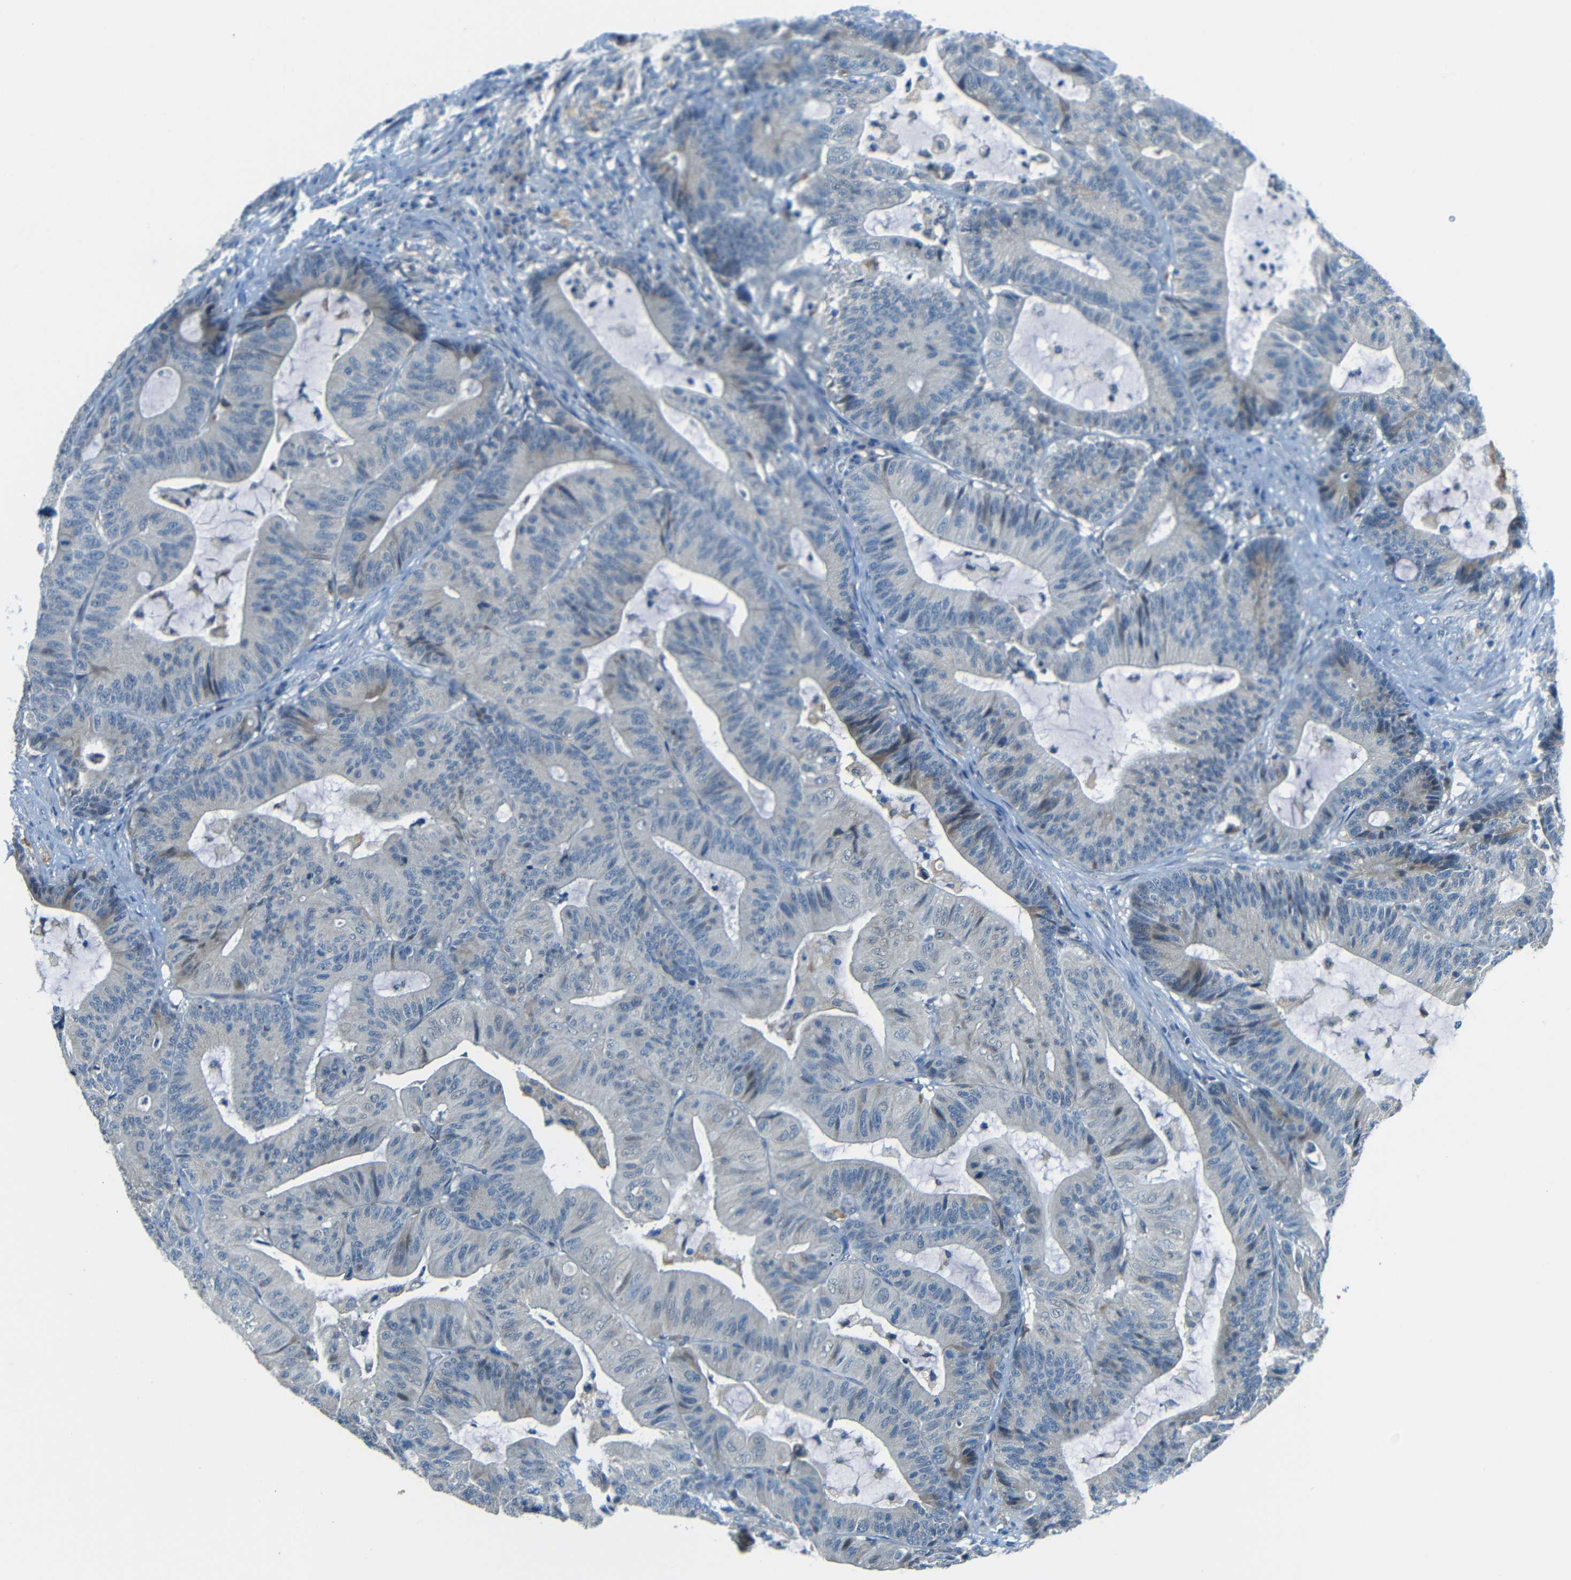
{"staining": {"intensity": "negative", "quantity": "none", "location": "none"}, "tissue": "colorectal cancer", "cell_type": "Tumor cells", "image_type": "cancer", "snomed": [{"axis": "morphology", "description": "Adenocarcinoma, NOS"}, {"axis": "topography", "description": "Colon"}], "caption": "IHC photomicrograph of neoplastic tissue: human colorectal cancer (adenocarcinoma) stained with DAB reveals no significant protein positivity in tumor cells.", "gene": "ANKRD22", "patient": {"sex": "female", "age": 84}}